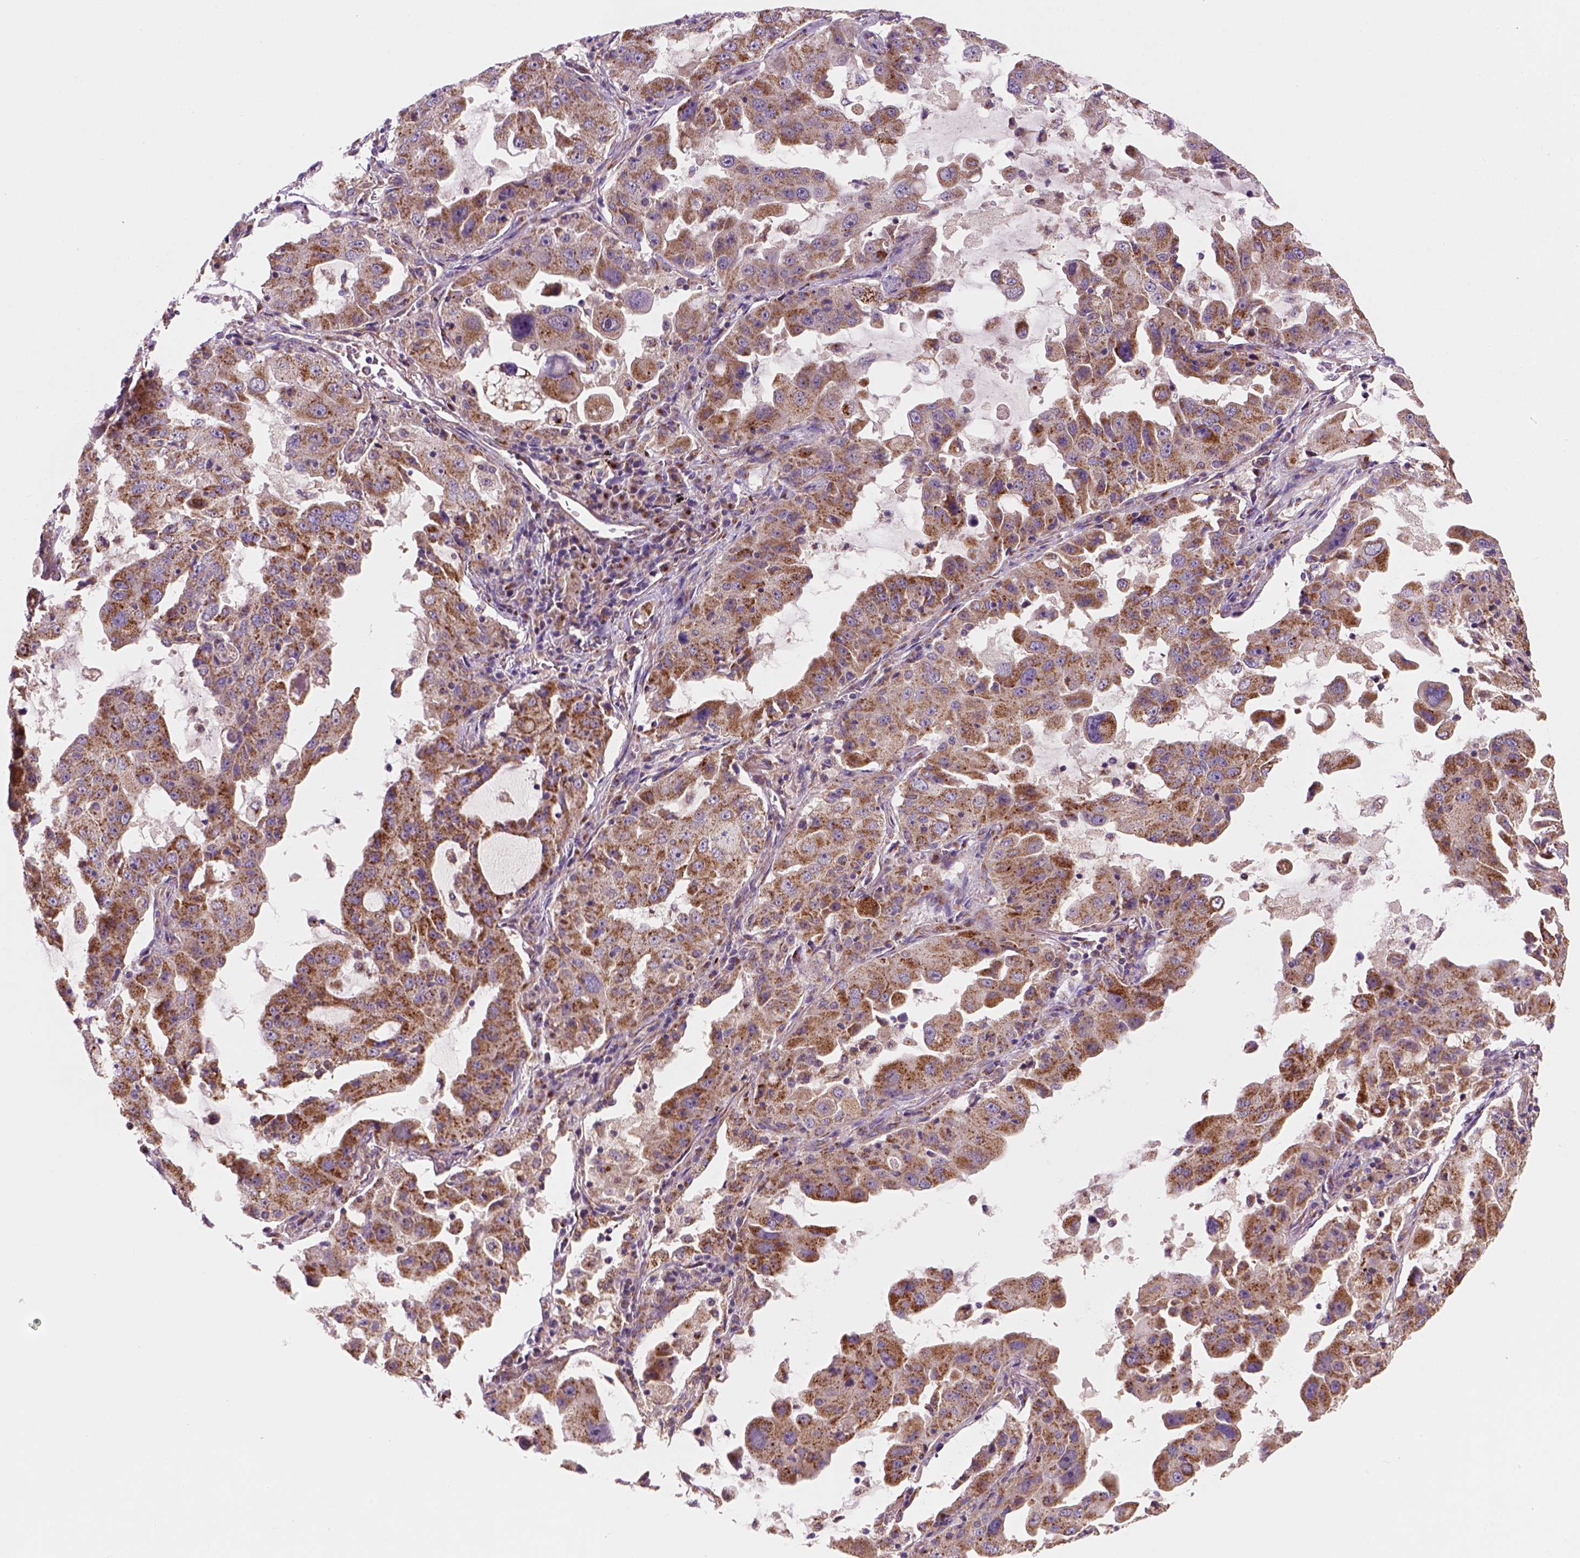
{"staining": {"intensity": "moderate", "quantity": "25%-75%", "location": "cytoplasmic/membranous"}, "tissue": "lung cancer", "cell_type": "Tumor cells", "image_type": "cancer", "snomed": [{"axis": "morphology", "description": "Adenocarcinoma, NOS"}, {"axis": "topography", "description": "Lung"}], "caption": "Immunohistochemical staining of lung cancer exhibits medium levels of moderate cytoplasmic/membranous positivity in about 25%-75% of tumor cells. (IHC, brightfield microscopy, high magnification).", "gene": "WARS2", "patient": {"sex": "female", "age": 61}}